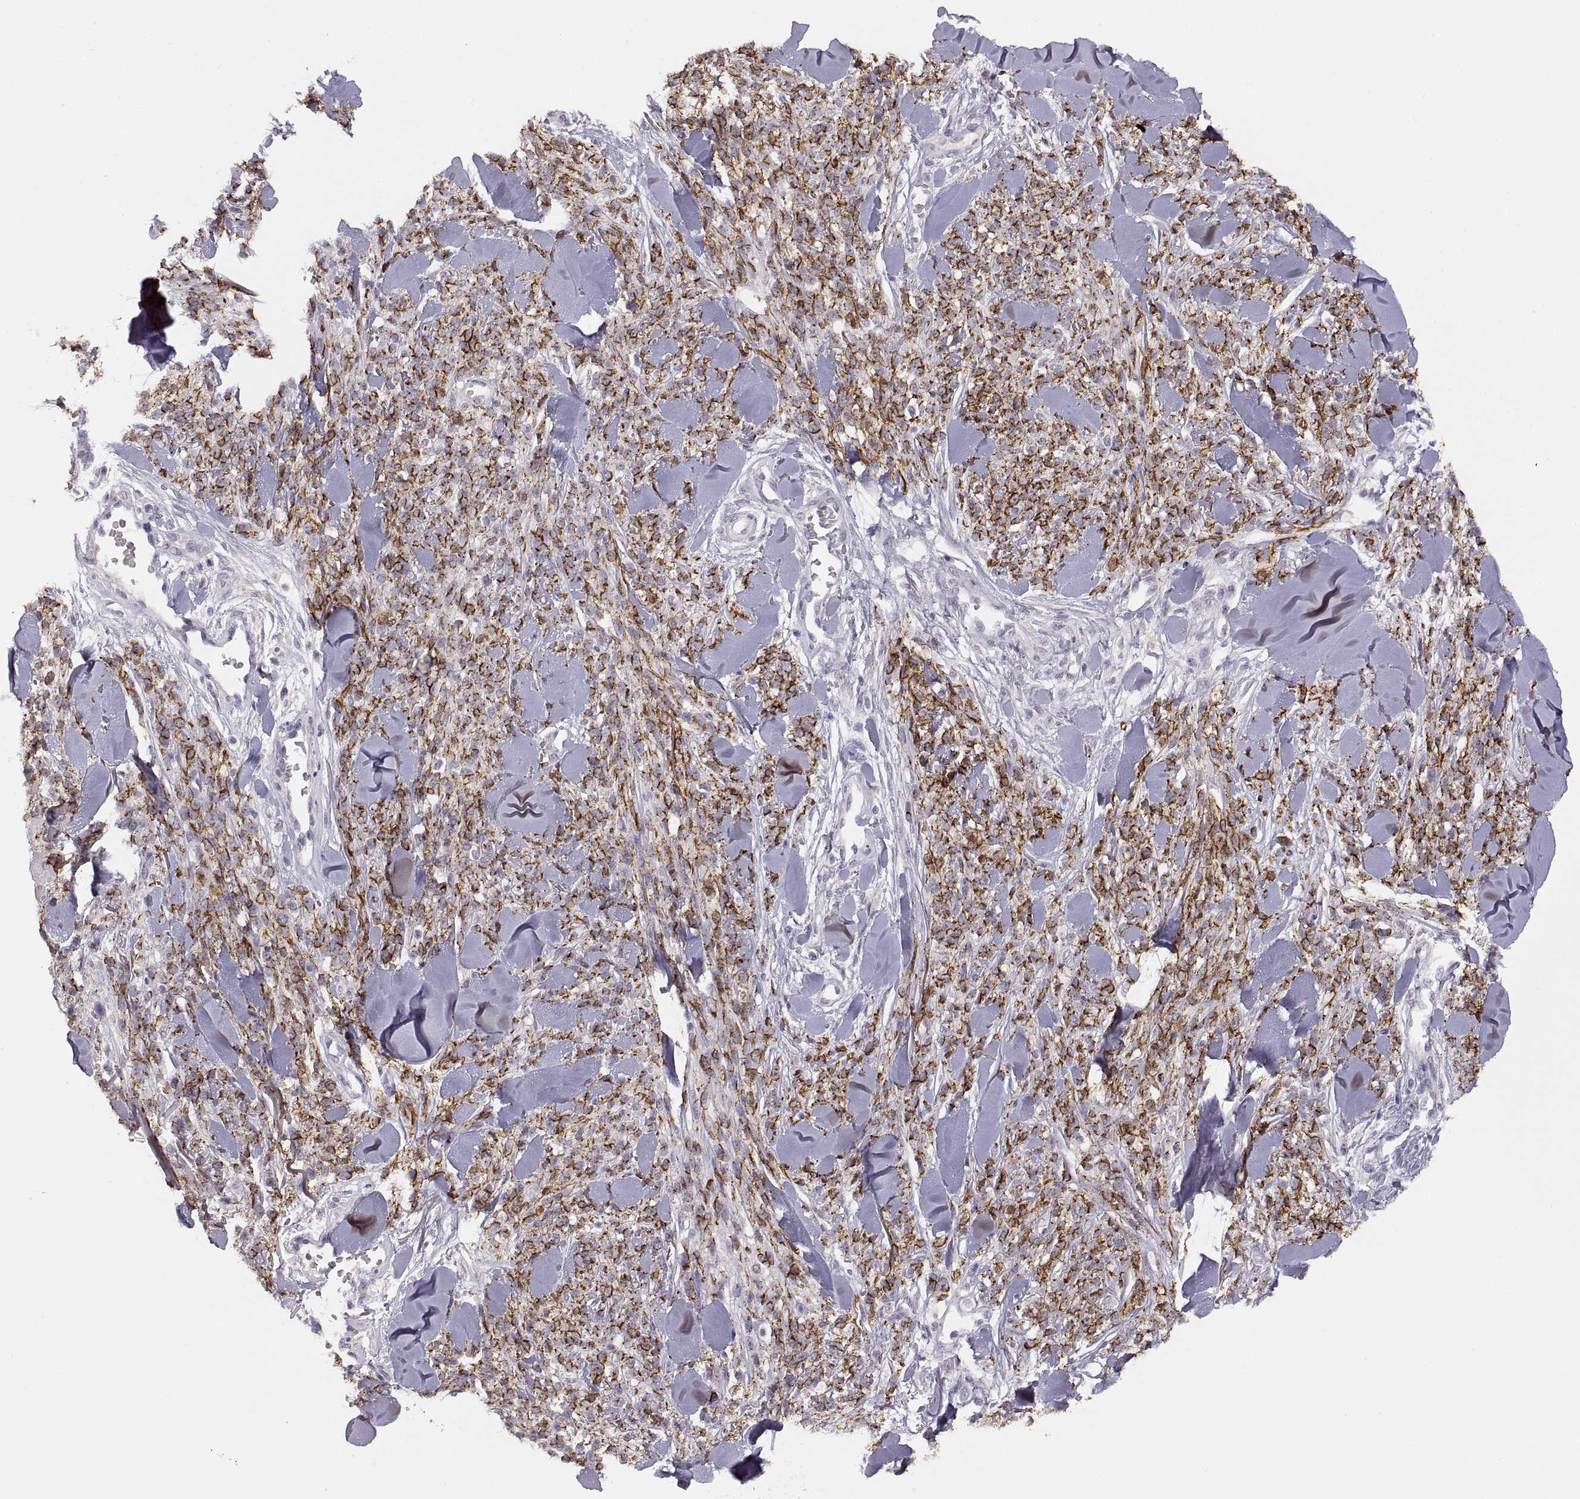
{"staining": {"intensity": "strong", "quantity": "25%-75%", "location": "cytoplasmic/membranous"}, "tissue": "melanoma", "cell_type": "Tumor cells", "image_type": "cancer", "snomed": [{"axis": "morphology", "description": "Malignant melanoma, NOS"}, {"axis": "topography", "description": "Skin"}, {"axis": "topography", "description": "Skin of trunk"}], "caption": "An IHC image of neoplastic tissue is shown. Protein staining in brown highlights strong cytoplasmic/membranous positivity in malignant melanoma within tumor cells.", "gene": "CDH2", "patient": {"sex": "male", "age": 74}}